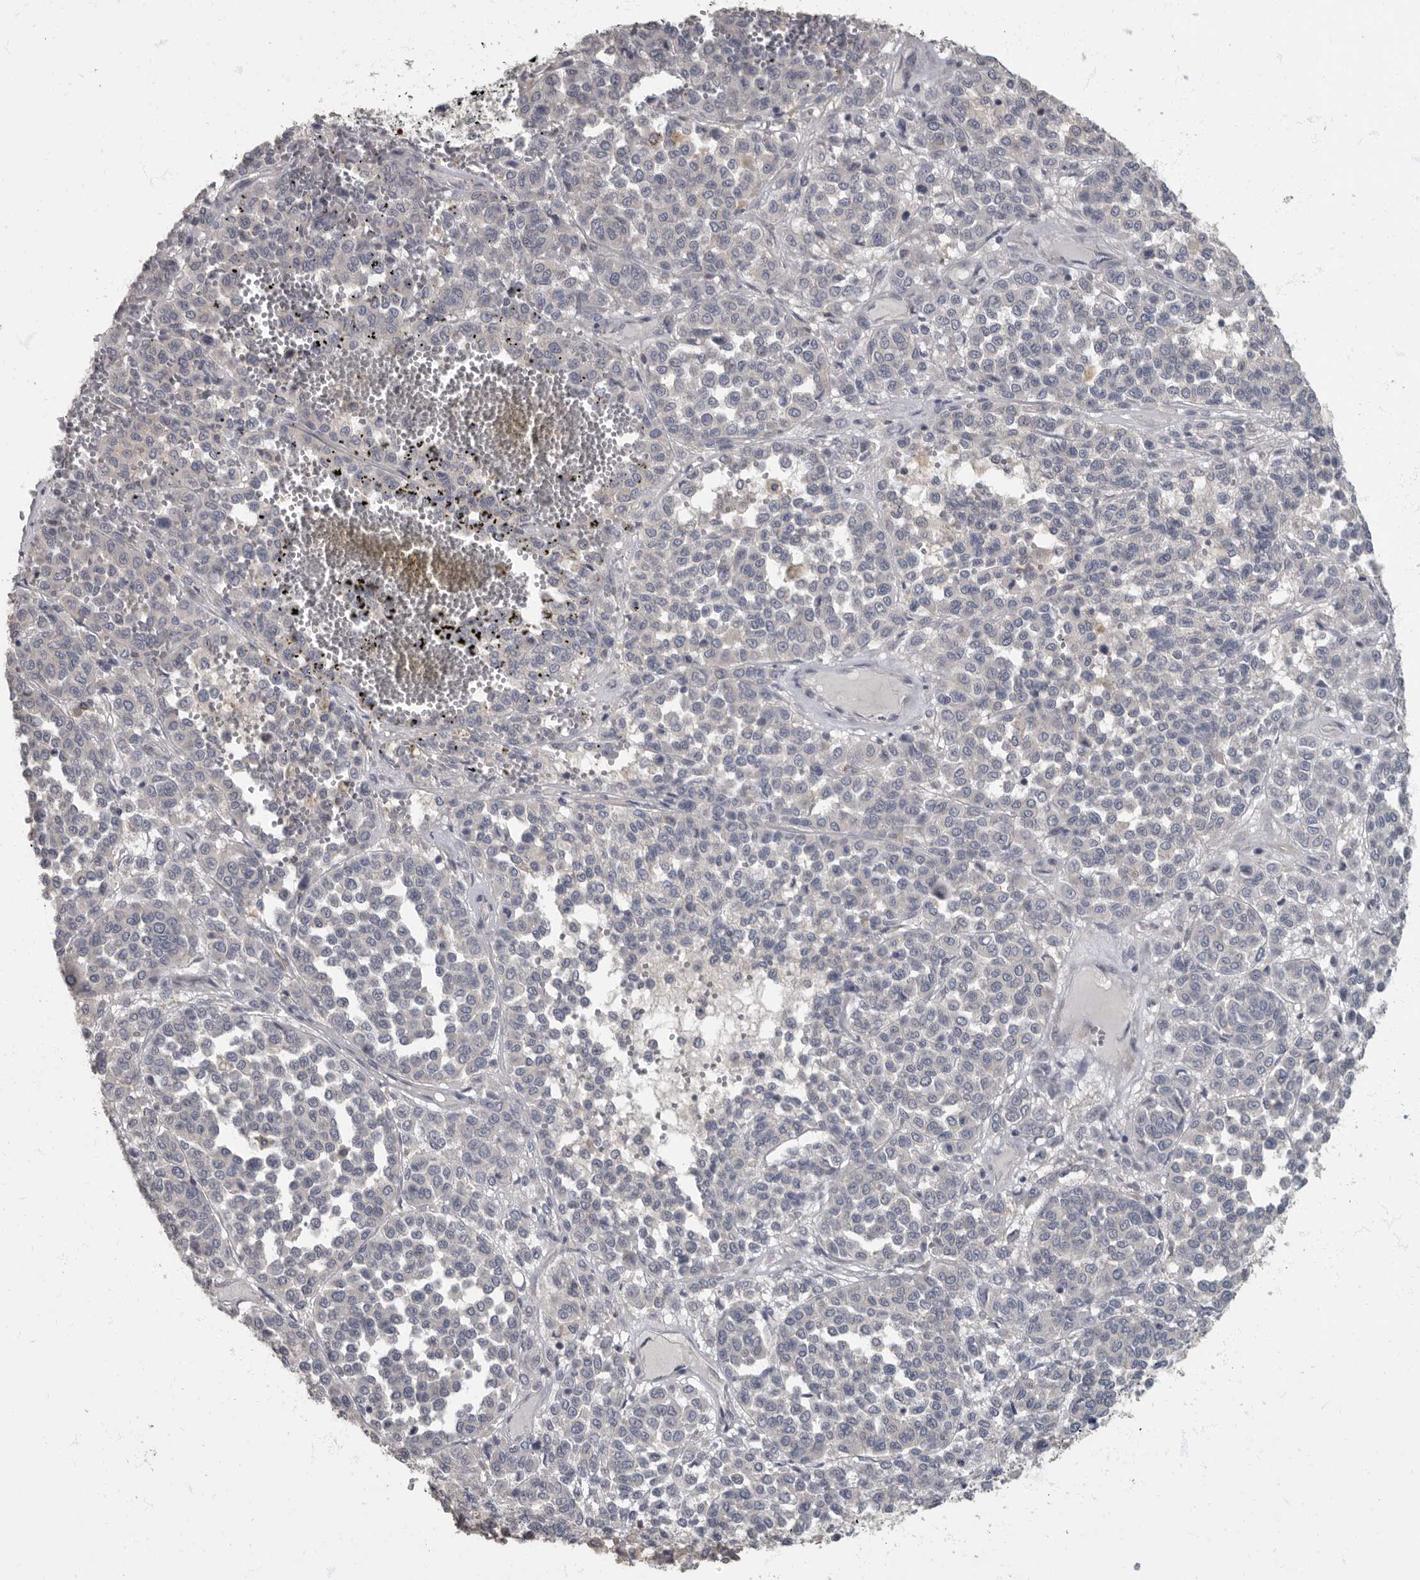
{"staining": {"intensity": "negative", "quantity": "none", "location": "none"}, "tissue": "melanoma", "cell_type": "Tumor cells", "image_type": "cancer", "snomed": [{"axis": "morphology", "description": "Malignant melanoma, Metastatic site"}, {"axis": "topography", "description": "Pancreas"}], "caption": "Tumor cells are negative for protein expression in human malignant melanoma (metastatic site).", "gene": "PDK1", "patient": {"sex": "female", "age": 30}}